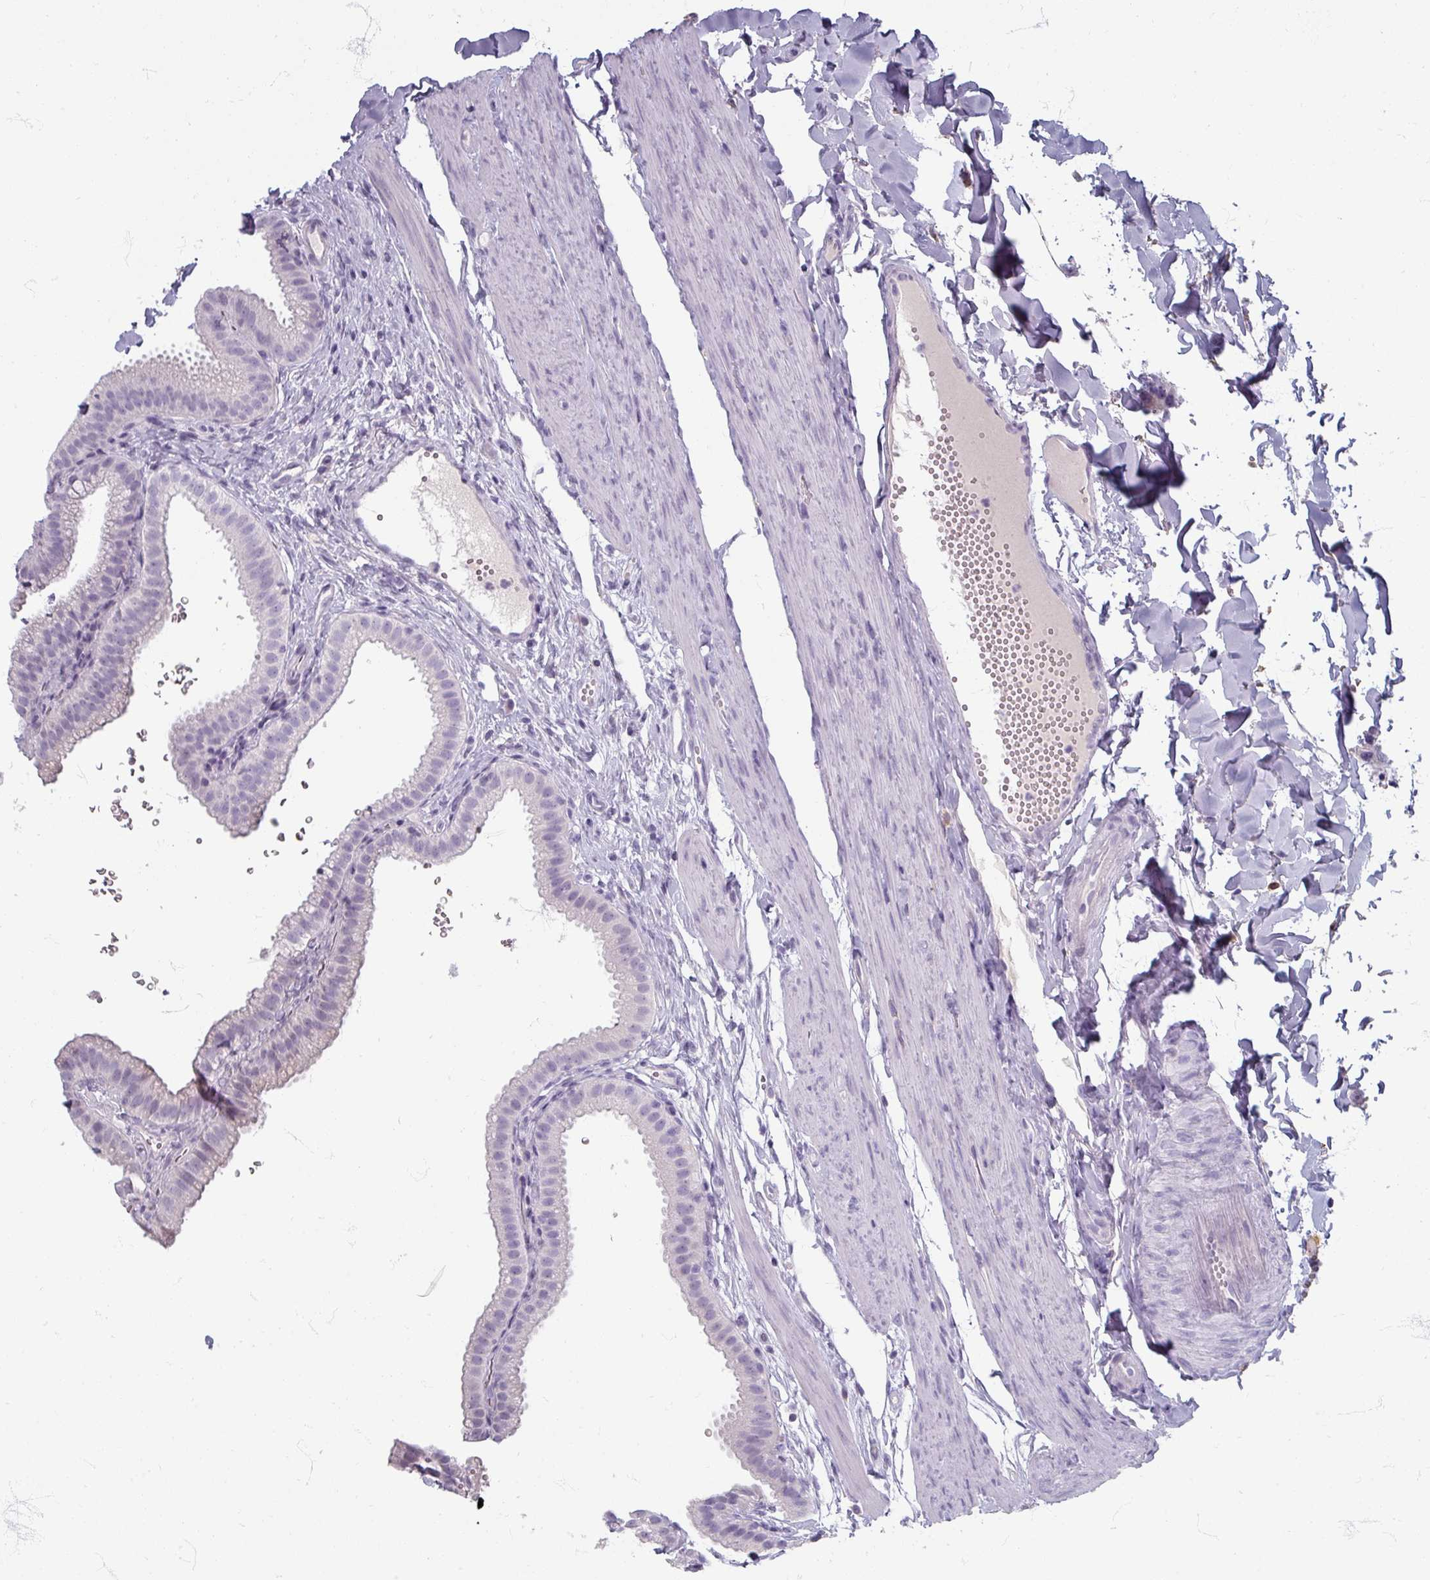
{"staining": {"intensity": "negative", "quantity": "none", "location": "none"}, "tissue": "gallbladder", "cell_type": "Glandular cells", "image_type": "normal", "snomed": [{"axis": "morphology", "description": "Normal tissue, NOS"}, {"axis": "topography", "description": "Gallbladder"}], "caption": "A high-resolution micrograph shows immunohistochemistry (IHC) staining of normal gallbladder, which shows no significant staining in glandular cells.", "gene": "ZNF878", "patient": {"sex": "female", "age": 61}}